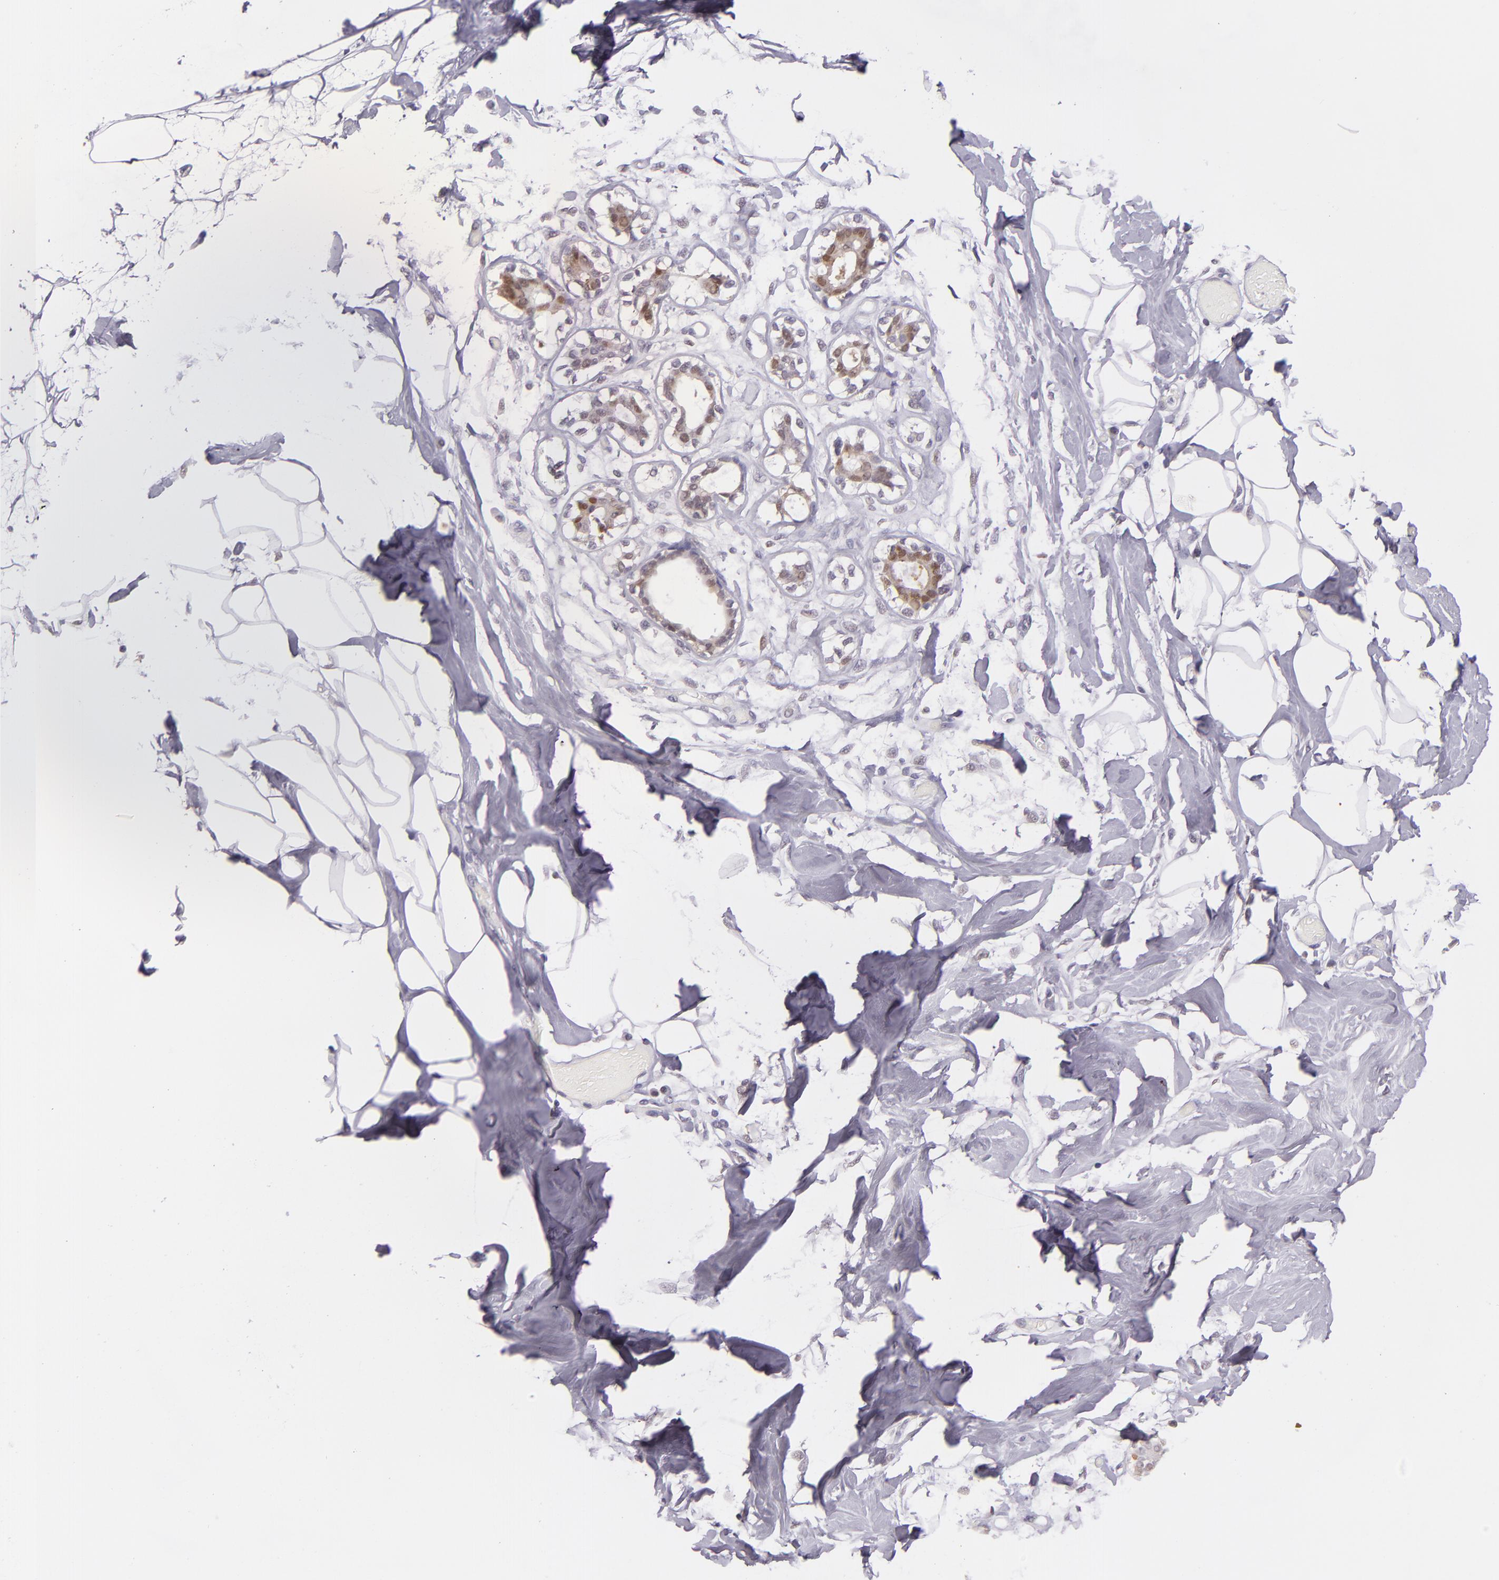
{"staining": {"intensity": "negative", "quantity": "none", "location": "none"}, "tissue": "breast", "cell_type": "Adipocytes", "image_type": "normal", "snomed": [{"axis": "morphology", "description": "Normal tissue, NOS"}, {"axis": "morphology", "description": "Fibrosis, NOS"}, {"axis": "topography", "description": "Breast"}], "caption": "Immunohistochemical staining of normal breast demonstrates no significant positivity in adipocytes. (DAB (3,3'-diaminobenzidine) immunohistochemistry, high magnification).", "gene": "HSPH1", "patient": {"sex": "female", "age": 39}}